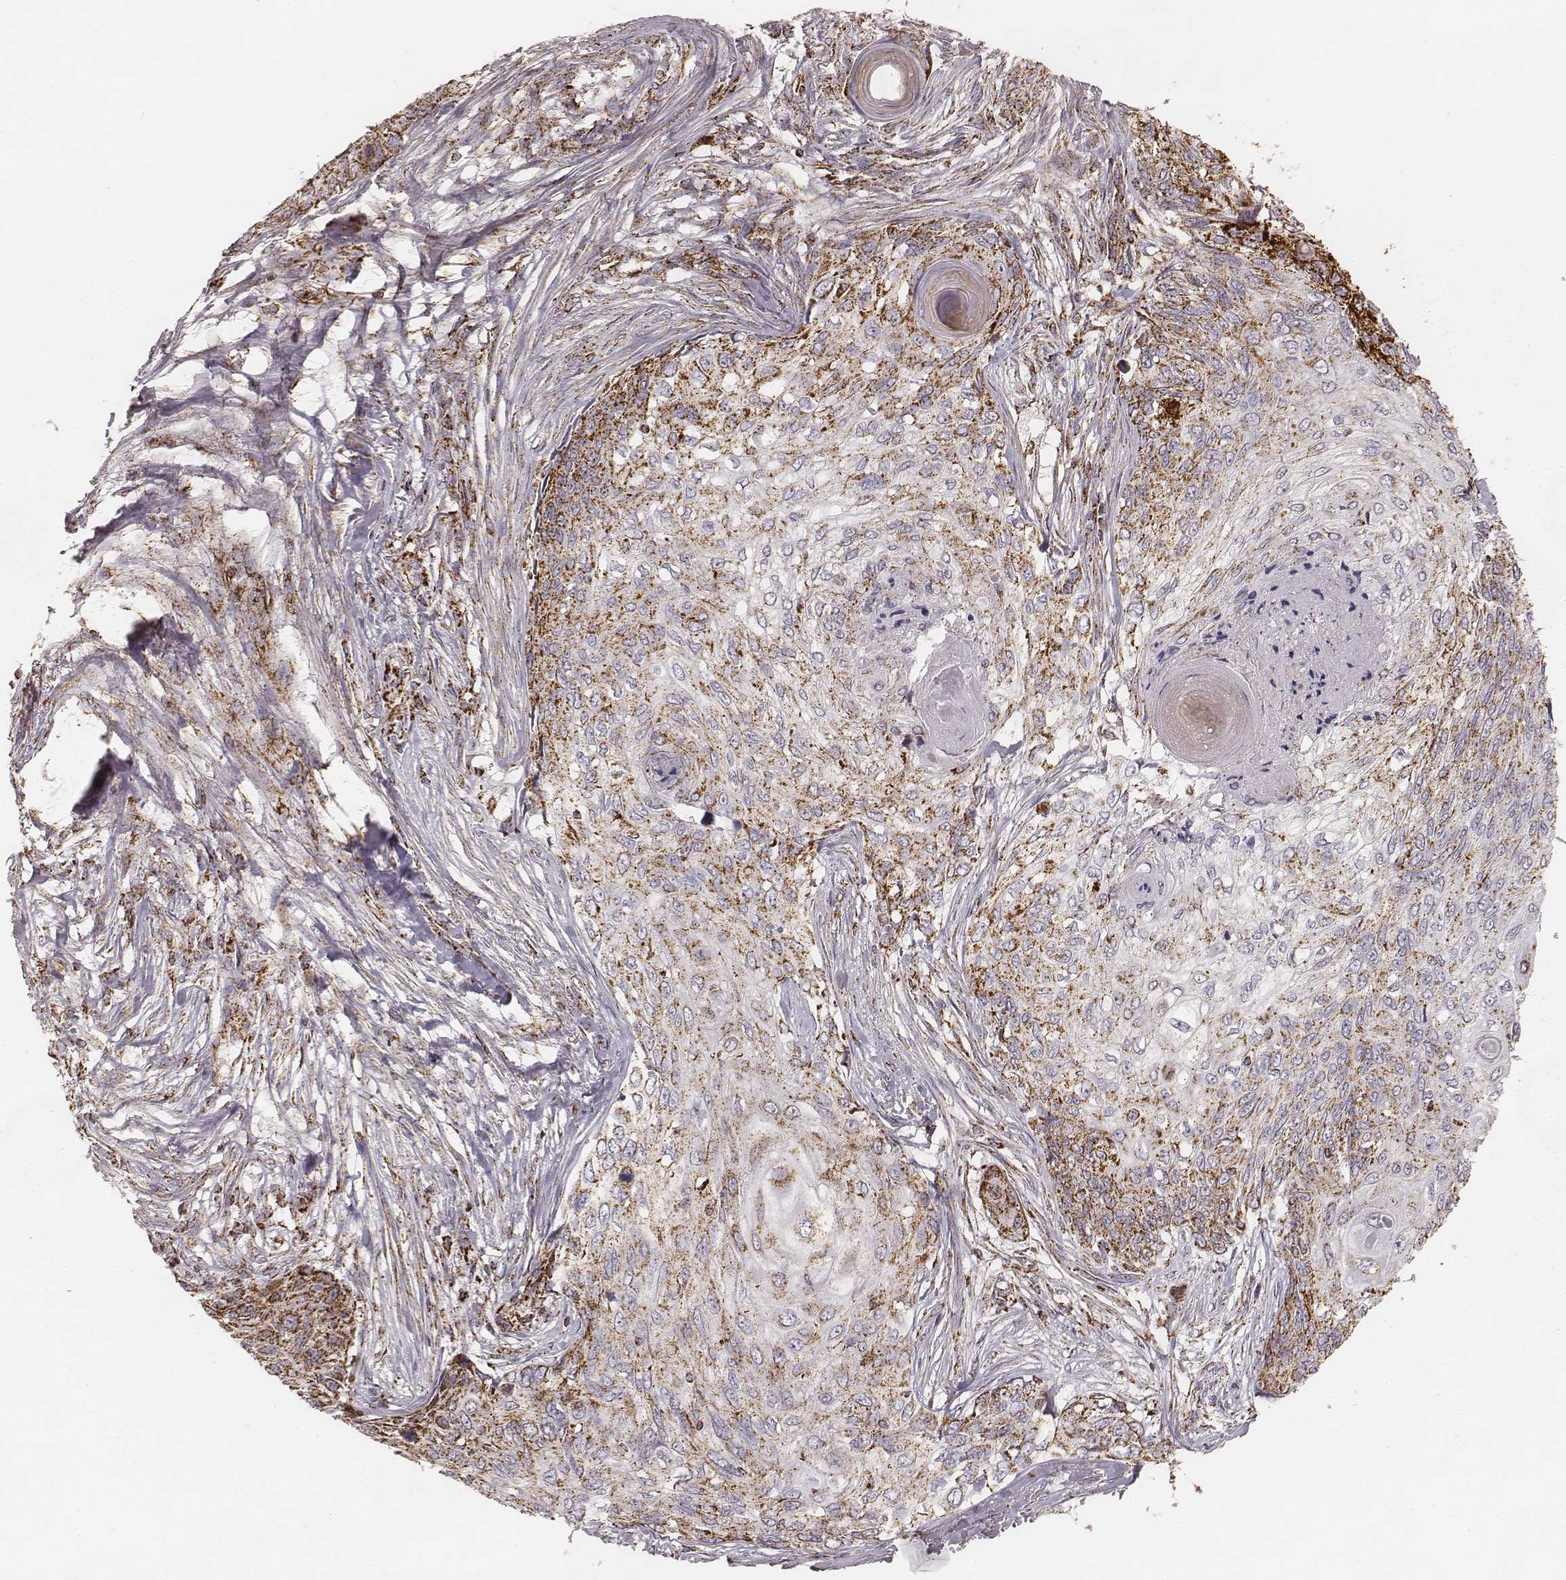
{"staining": {"intensity": "strong", "quantity": ">75%", "location": "cytoplasmic/membranous"}, "tissue": "skin cancer", "cell_type": "Tumor cells", "image_type": "cancer", "snomed": [{"axis": "morphology", "description": "Squamous cell carcinoma, NOS"}, {"axis": "topography", "description": "Skin"}], "caption": "Tumor cells display high levels of strong cytoplasmic/membranous positivity in approximately >75% of cells in human skin squamous cell carcinoma.", "gene": "CS", "patient": {"sex": "male", "age": 92}}